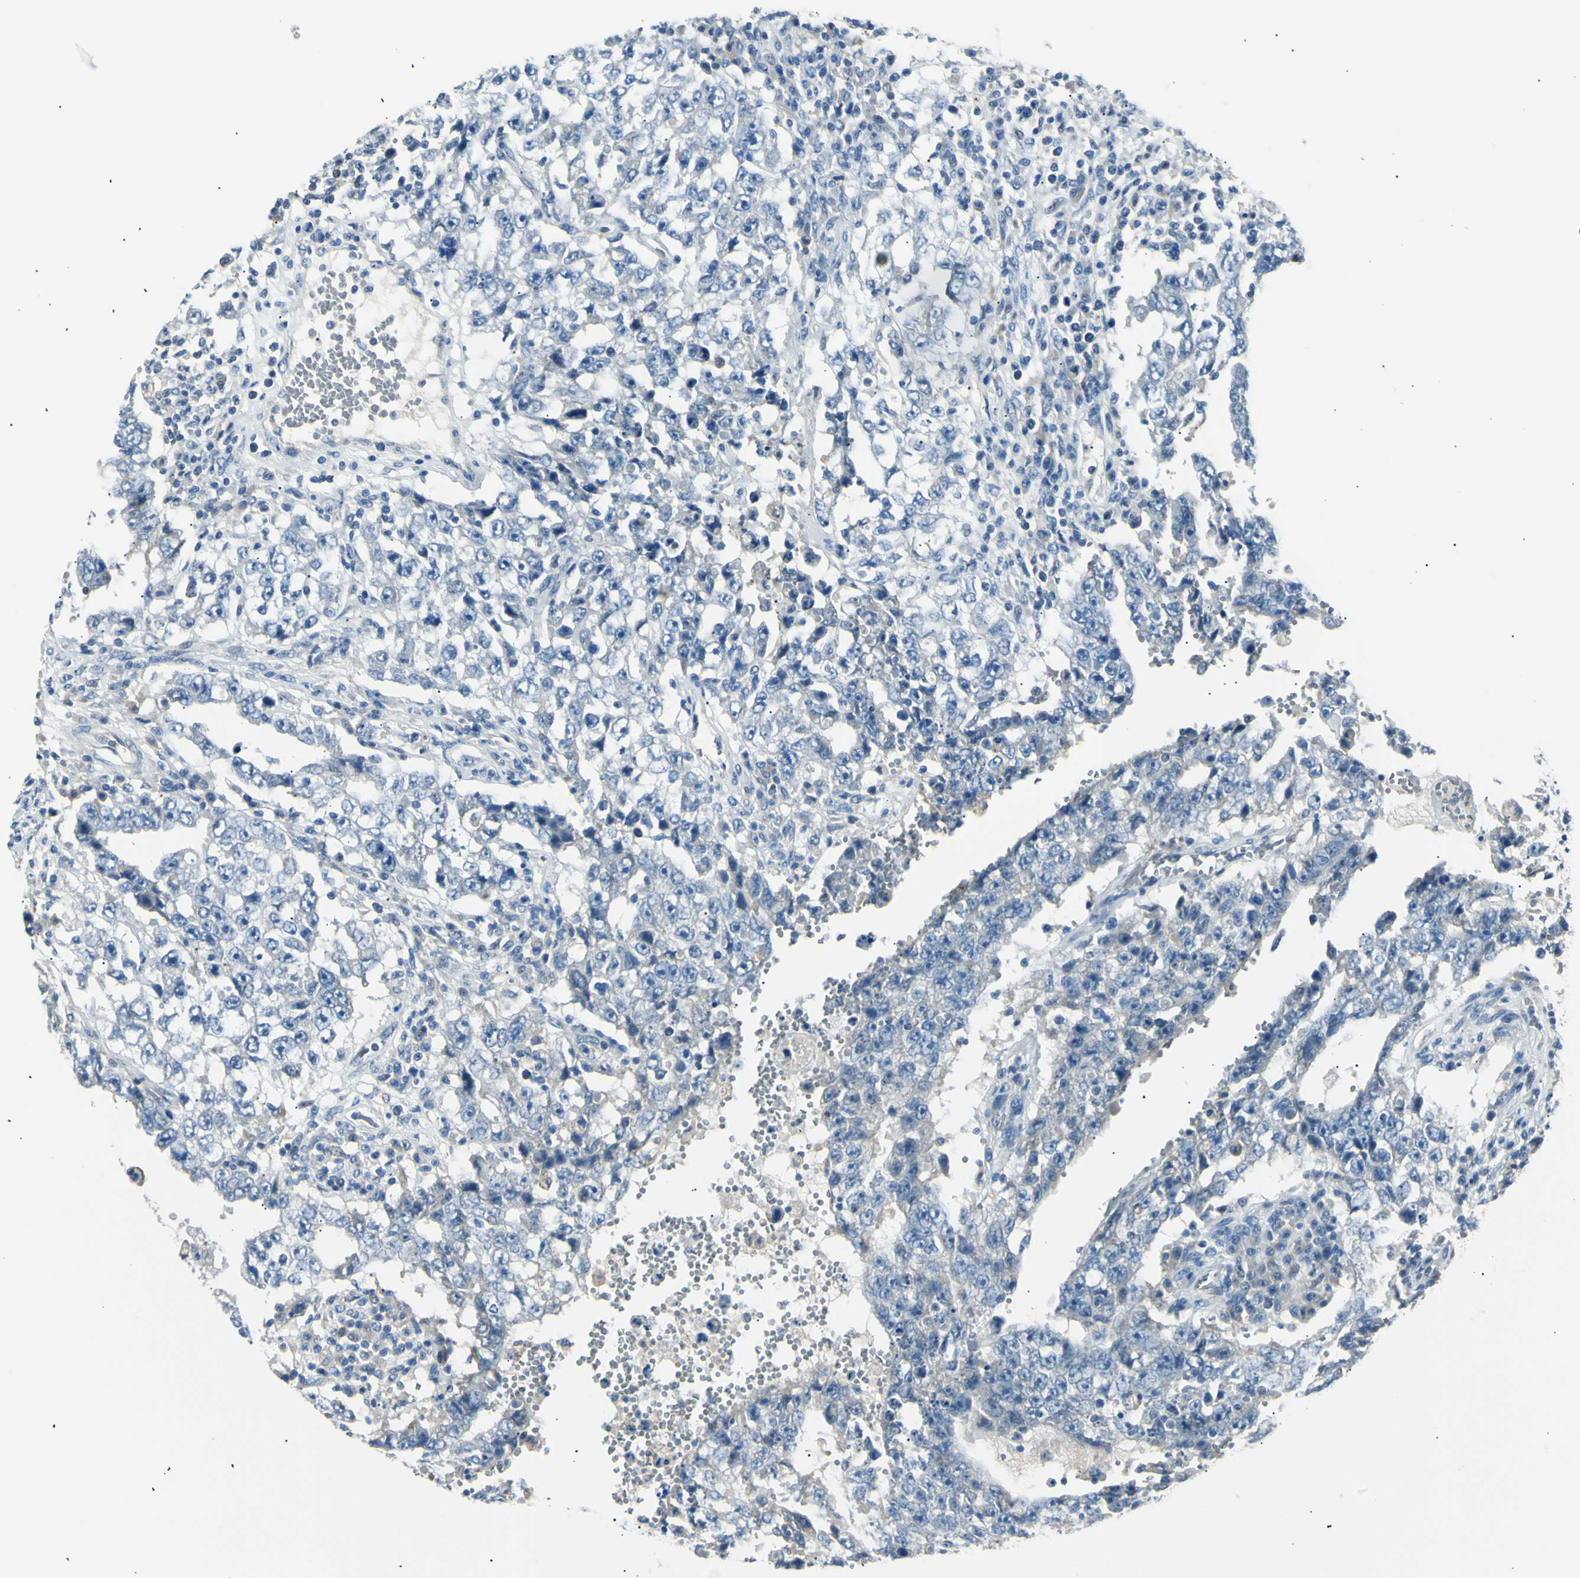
{"staining": {"intensity": "negative", "quantity": "none", "location": "none"}, "tissue": "testis cancer", "cell_type": "Tumor cells", "image_type": "cancer", "snomed": [{"axis": "morphology", "description": "Carcinoma, Embryonal, NOS"}, {"axis": "topography", "description": "Testis"}], "caption": "Testis cancer stained for a protein using IHC exhibits no staining tumor cells.", "gene": "LHPP", "patient": {"sex": "male", "age": 26}}